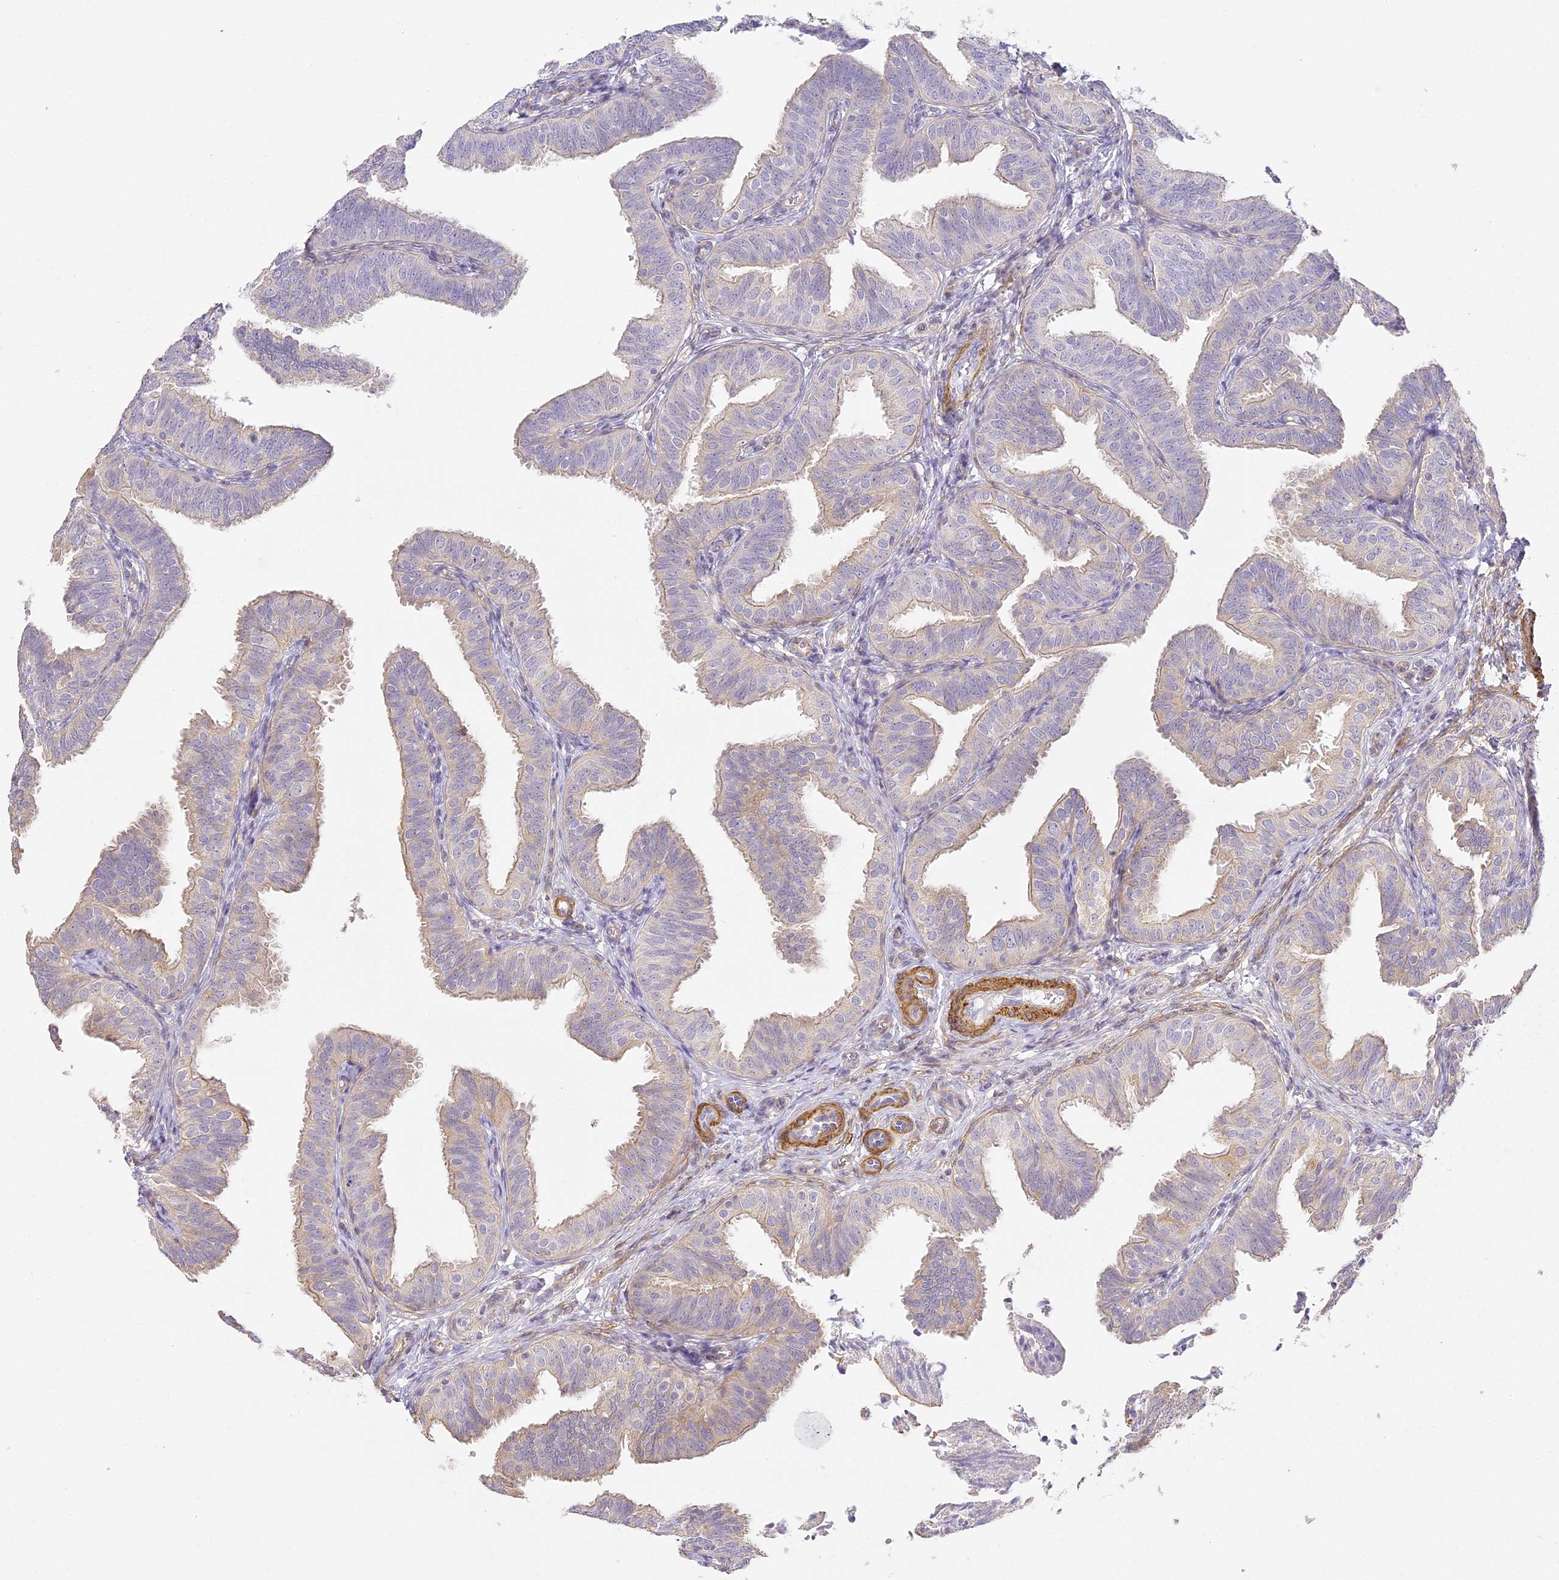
{"staining": {"intensity": "weak", "quantity": "<25%", "location": "cytoplasmic/membranous"}, "tissue": "fallopian tube", "cell_type": "Glandular cells", "image_type": "normal", "snomed": [{"axis": "morphology", "description": "Normal tissue, NOS"}, {"axis": "topography", "description": "Fallopian tube"}], "caption": "Photomicrograph shows no significant protein expression in glandular cells of benign fallopian tube.", "gene": "MED28", "patient": {"sex": "female", "age": 35}}